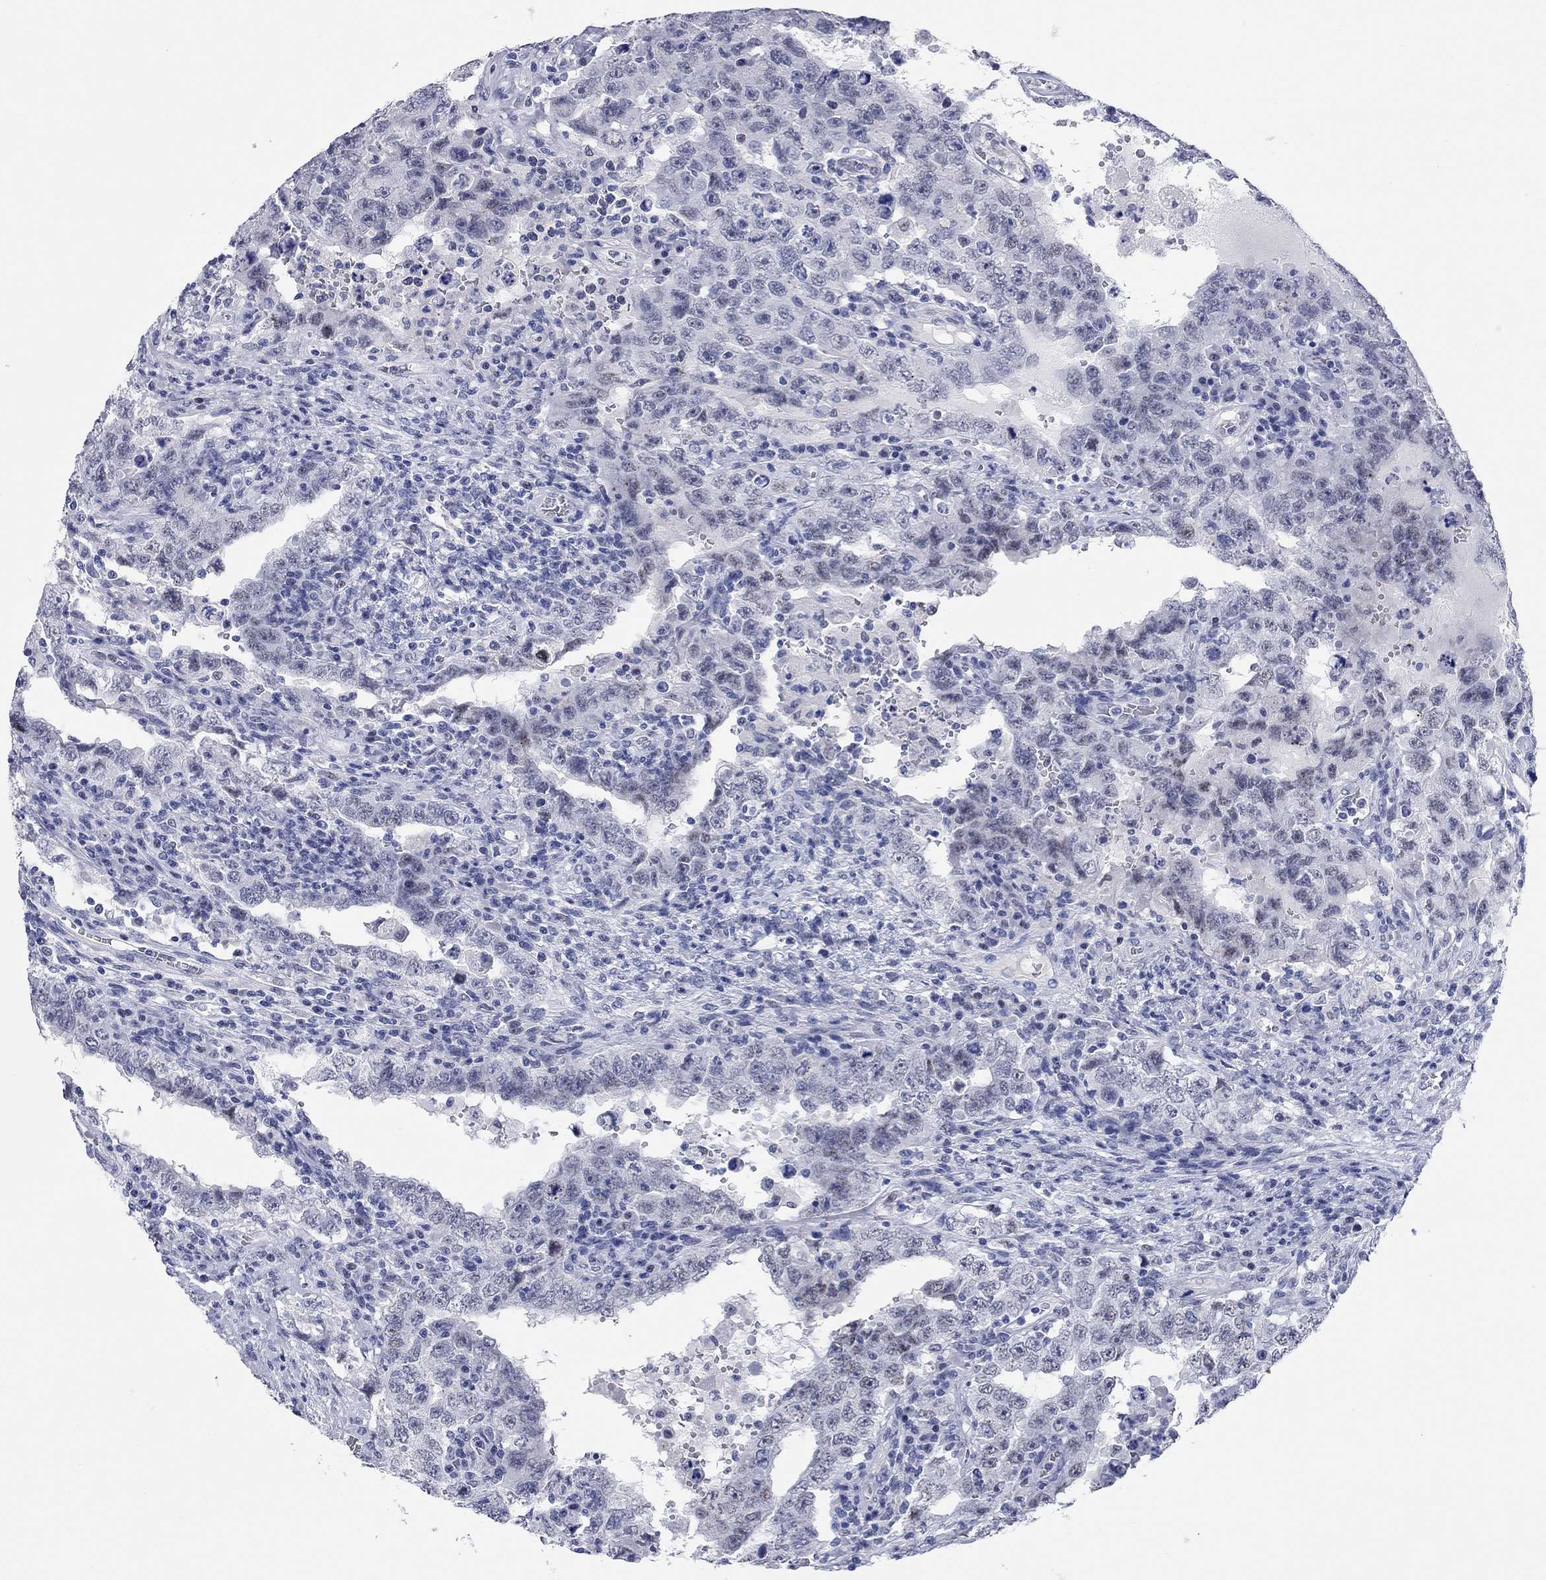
{"staining": {"intensity": "negative", "quantity": "none", "location": "none"}, "tissue": "testis cancer", "cell_type": "Tumor cells", "image_type": "cancer", "snomed": [{"axis": "morphology", "description": "Carcinoma, Embryonal, NOS"}, {"axis": "topography", "description": "Testis"}], "caption": "Testis embryonal carcinoma was stained to show a protein in brown. There is no significant staining in tumor cells. (DAB IHC with hematoxylin counter stain).", "gene": "WASF3", "patient": {"sex": "male", "age": 26}}